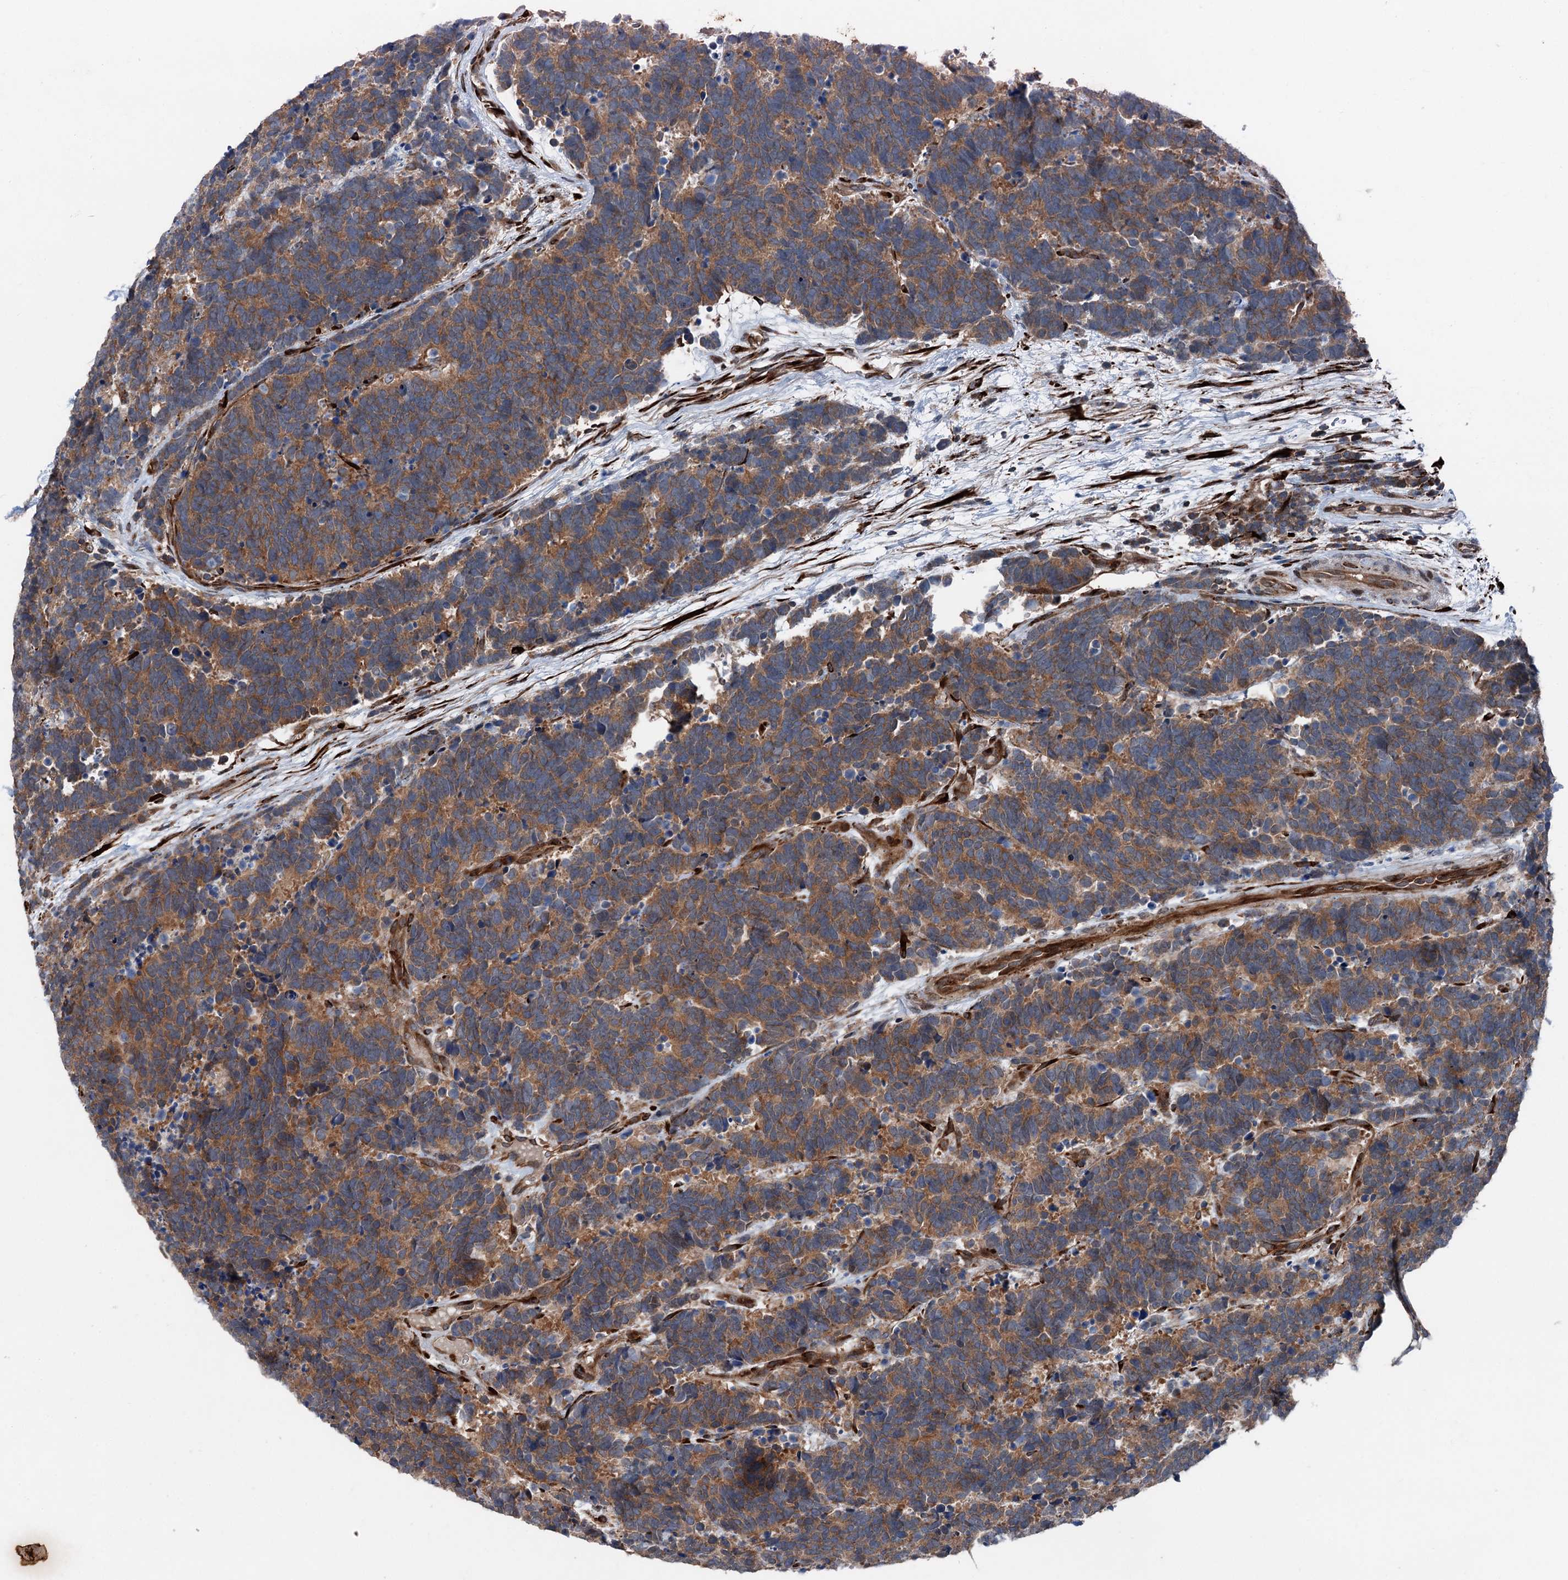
{"staining": {"intensity": "moderate", "quantity": ">75%", "location": "cytoplasmic/membranous"}, "tissue": "carcinoid", "cell_type": "Tumor cells", "image_type": "cancer", "snomed": [{"axis": "morphology", "description": "Carcinoma, NOS"}, {"axis": "morphology", "description": "Carcinoid, malignant, NOS"}, {"axis": "topography", "description": "Urinary bladder"}], "caption": "Immunohistochemistry (IHC) (DAB) staining of carcinoid (malignant) demonstrates moderate cytoplasmic/membranous protein expression in approximately >75% of tumor cells.", "gene": "DDIAS", "patient": {"sex": "male", "age": 57}}